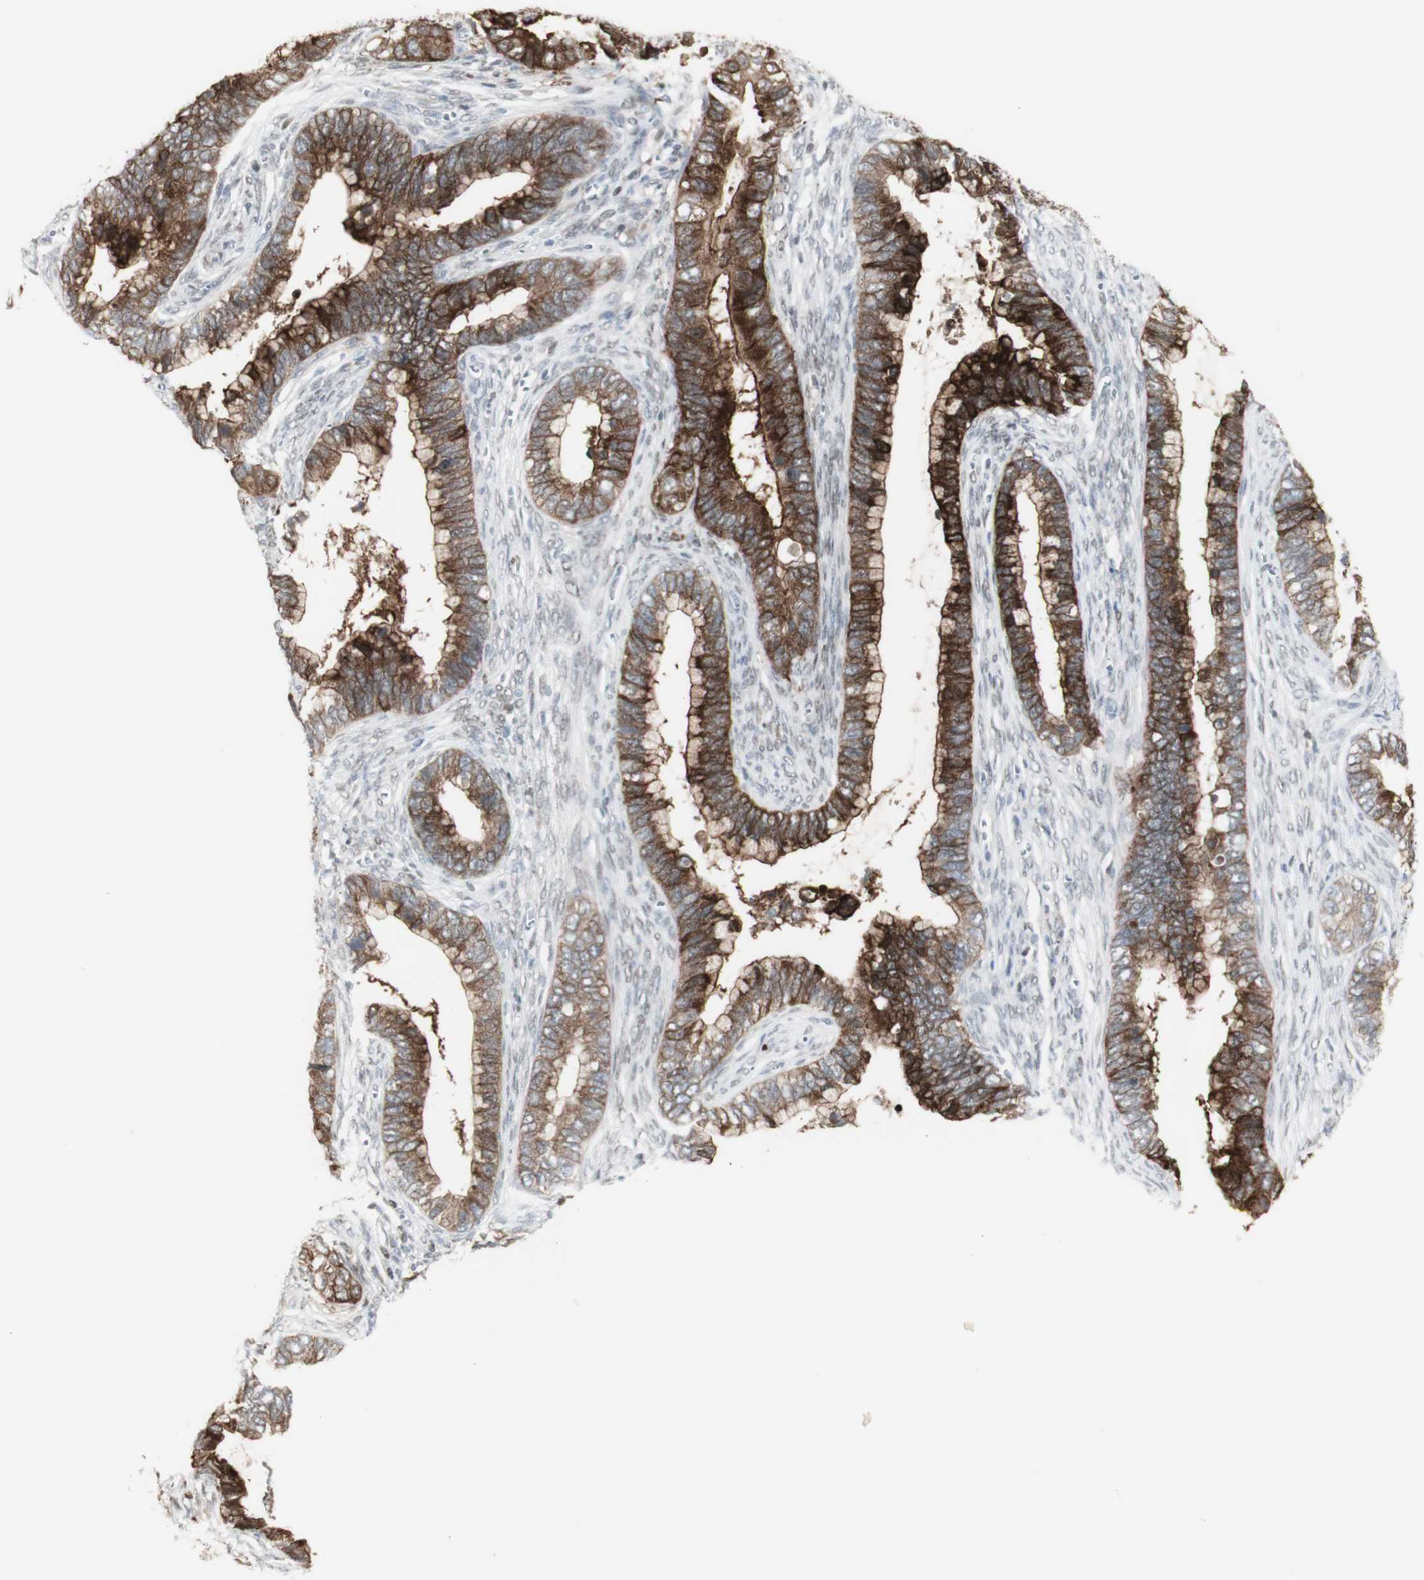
{"staining": {"intensity": "strong", "quantity": ">75%", "location": "cytoplasmic/membranous"}, "tissue": "cervical cancer", "cell_type": "Tumor cells", "image_type": "cancer", "snomed": [{"axis": "morphology", "description": "Adenocarcinoma, NOS"}, {"axis": "topography", "description": "Cervix"}], "caption": "A brown stain highlights strong cytoplasmic/membranous expression of a protein in adenocarcinoma (cervical) tumor cells.", "gene": "C1orf116", "patient": {"sex": "female", "age": 44}}